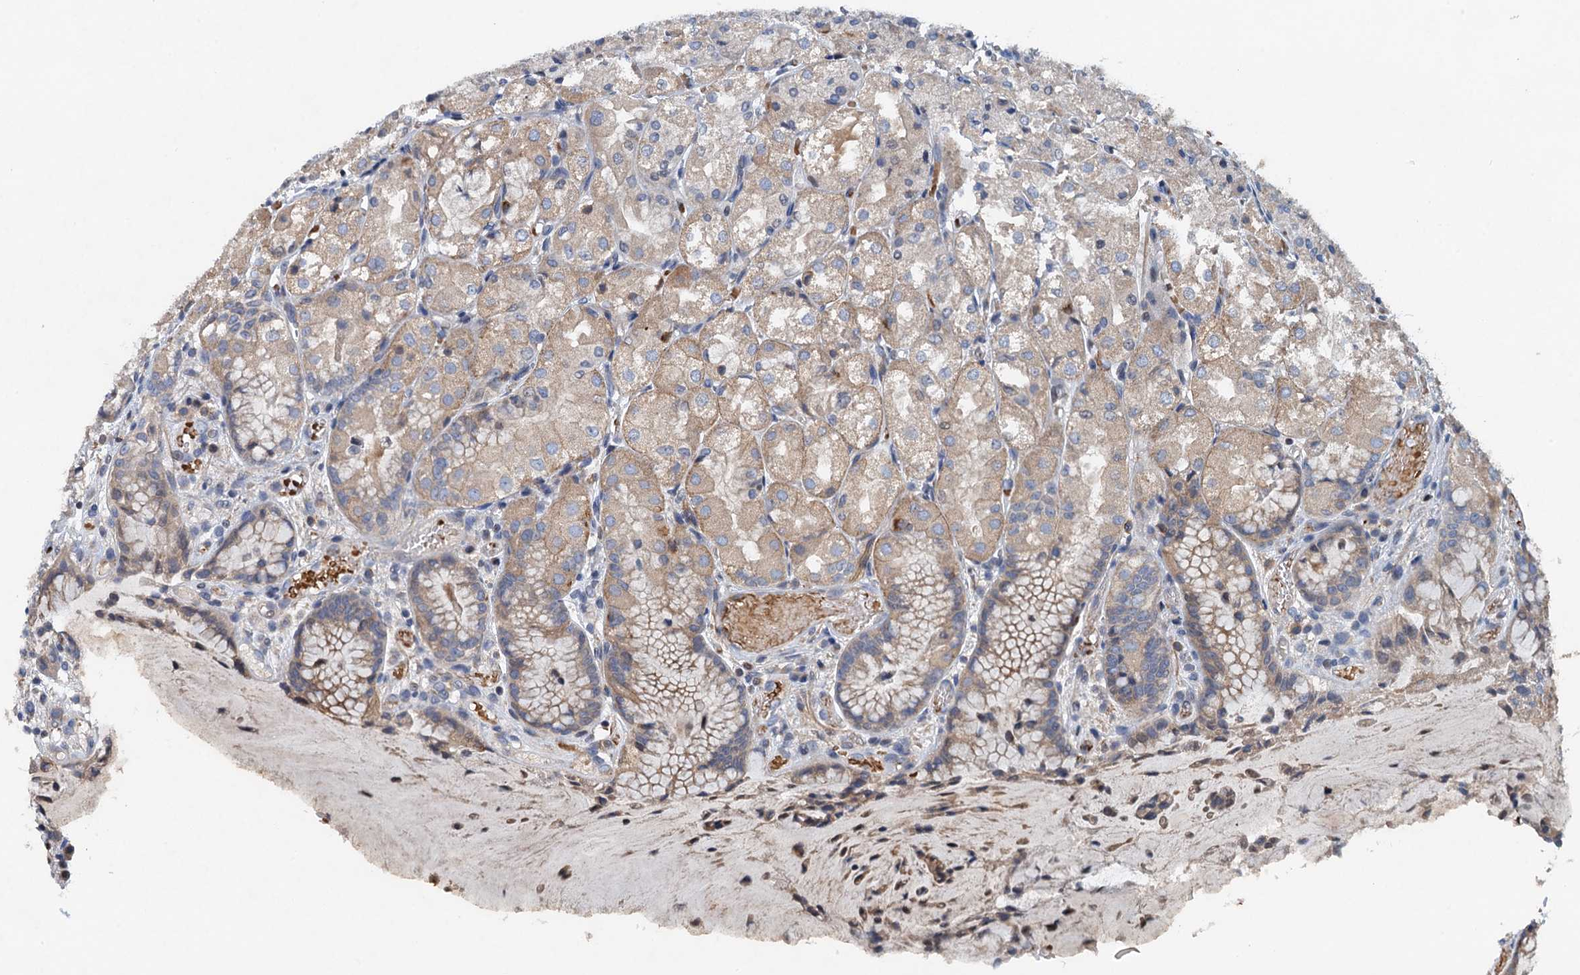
{"staining": {"intensity": "moderate", "quantity": "25%-75%", "location": "cytoplasmic/membranous"}, "tissue": "stomach", "cell_type": "Glandular cells", "image_type": "normal", "snomed": [{"axis": "morphology", "description": "Normal tissue, NOS"}, {"axis": "topography", "description": "Stomach, upper"}], "caption": "Immunohistochemical staining of benign stomach demonstrates medium levels of moderate cytoplasmic/membranous positivity in about 25%-75% of glandular cells. Using DAB (3,3'-diaminobenzidine) (brown) and hematoxylin (blue) stains, captured at high magnification using brightfield microscopy.", "gene": "NBEA", "patient": {"sex": "male", "age": 72}}